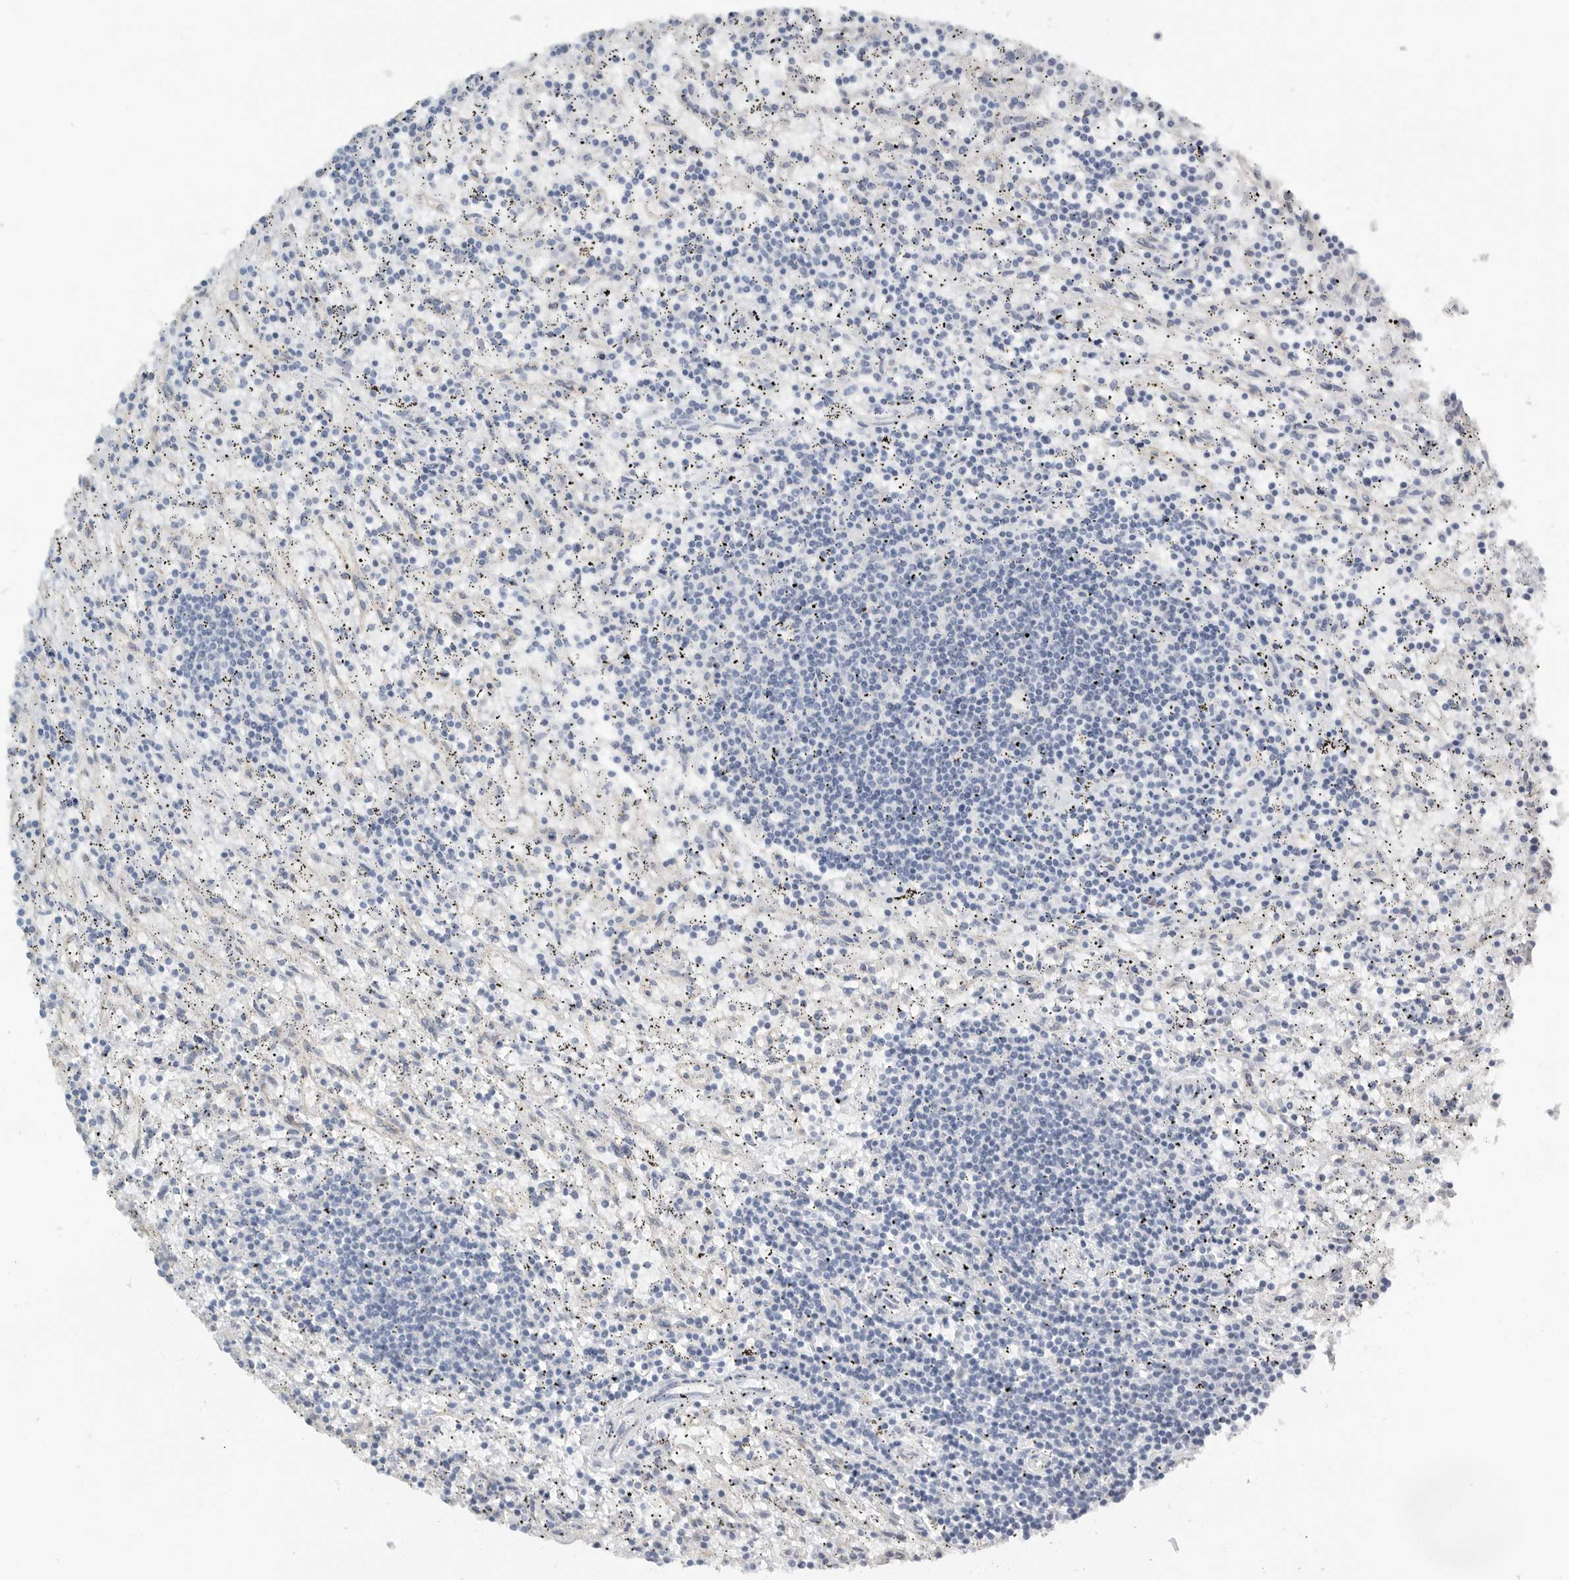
{"staining": {"intensity": "negative", "quantity": "none", "location": "none"}, "tissue": "lymphoma", "cell_type": "Tumor cells", "image_type": "cancer", "snomed": [{"axis": "morphology", "description": "Malignant lymphoma, non-Hodgkin's type, Low grade"}, {"axis": "topography", "description": "Spleen"}], "caption": "Immunohistochemistry (IHC) histopathology image of low-grade malignant lymphoma, non-Hodgkin's type stained for a protein (brown), which reveals no expression in tumor cells. The staining is performed using DAB (3,3'-diaminobenzidine) brown chromogen with nuclei counter-stained in using hematoxylin.", "gene": "PAM", "patient": {"sex": "male", "age": 76}}